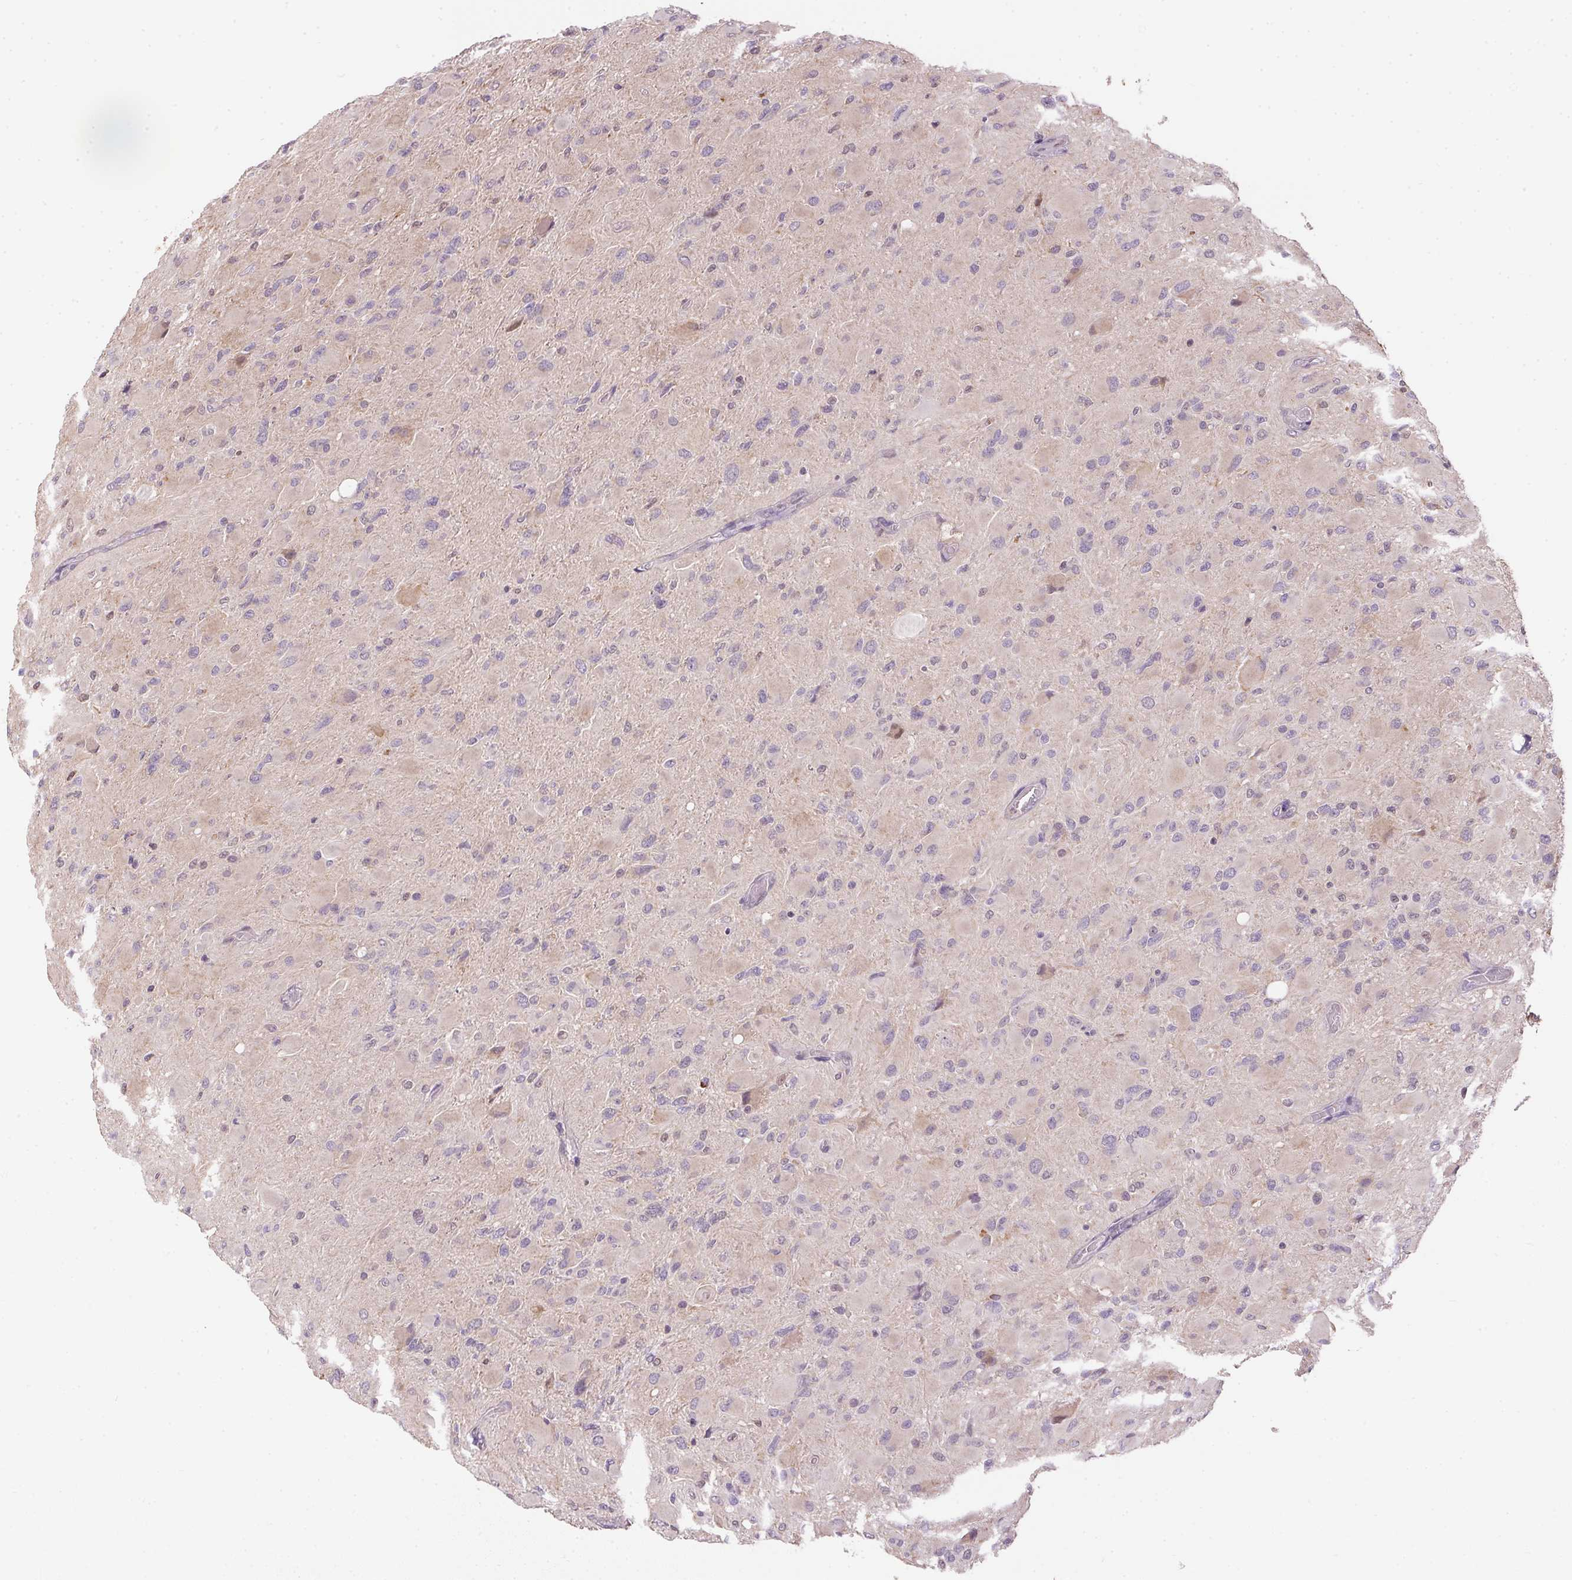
{"staining": {"intensity": "negative", "quantity": "none", "location": "none"}, "tissue": "glioma", "cell_type": "Tumor cells", "image_type": "cancer", "snomed": [{"axis": "morphology", "description": "Glioma, malignant, High grade"}, {"axis": "topography", "description": "Cerebral cortex"}], "caption": "Glioma stained for a protein using immunohistochemistry (IHC) demonstrates no staining tumor cells.", "gene": "SC5D", "patient": {"sex": "female", "age": 36}}